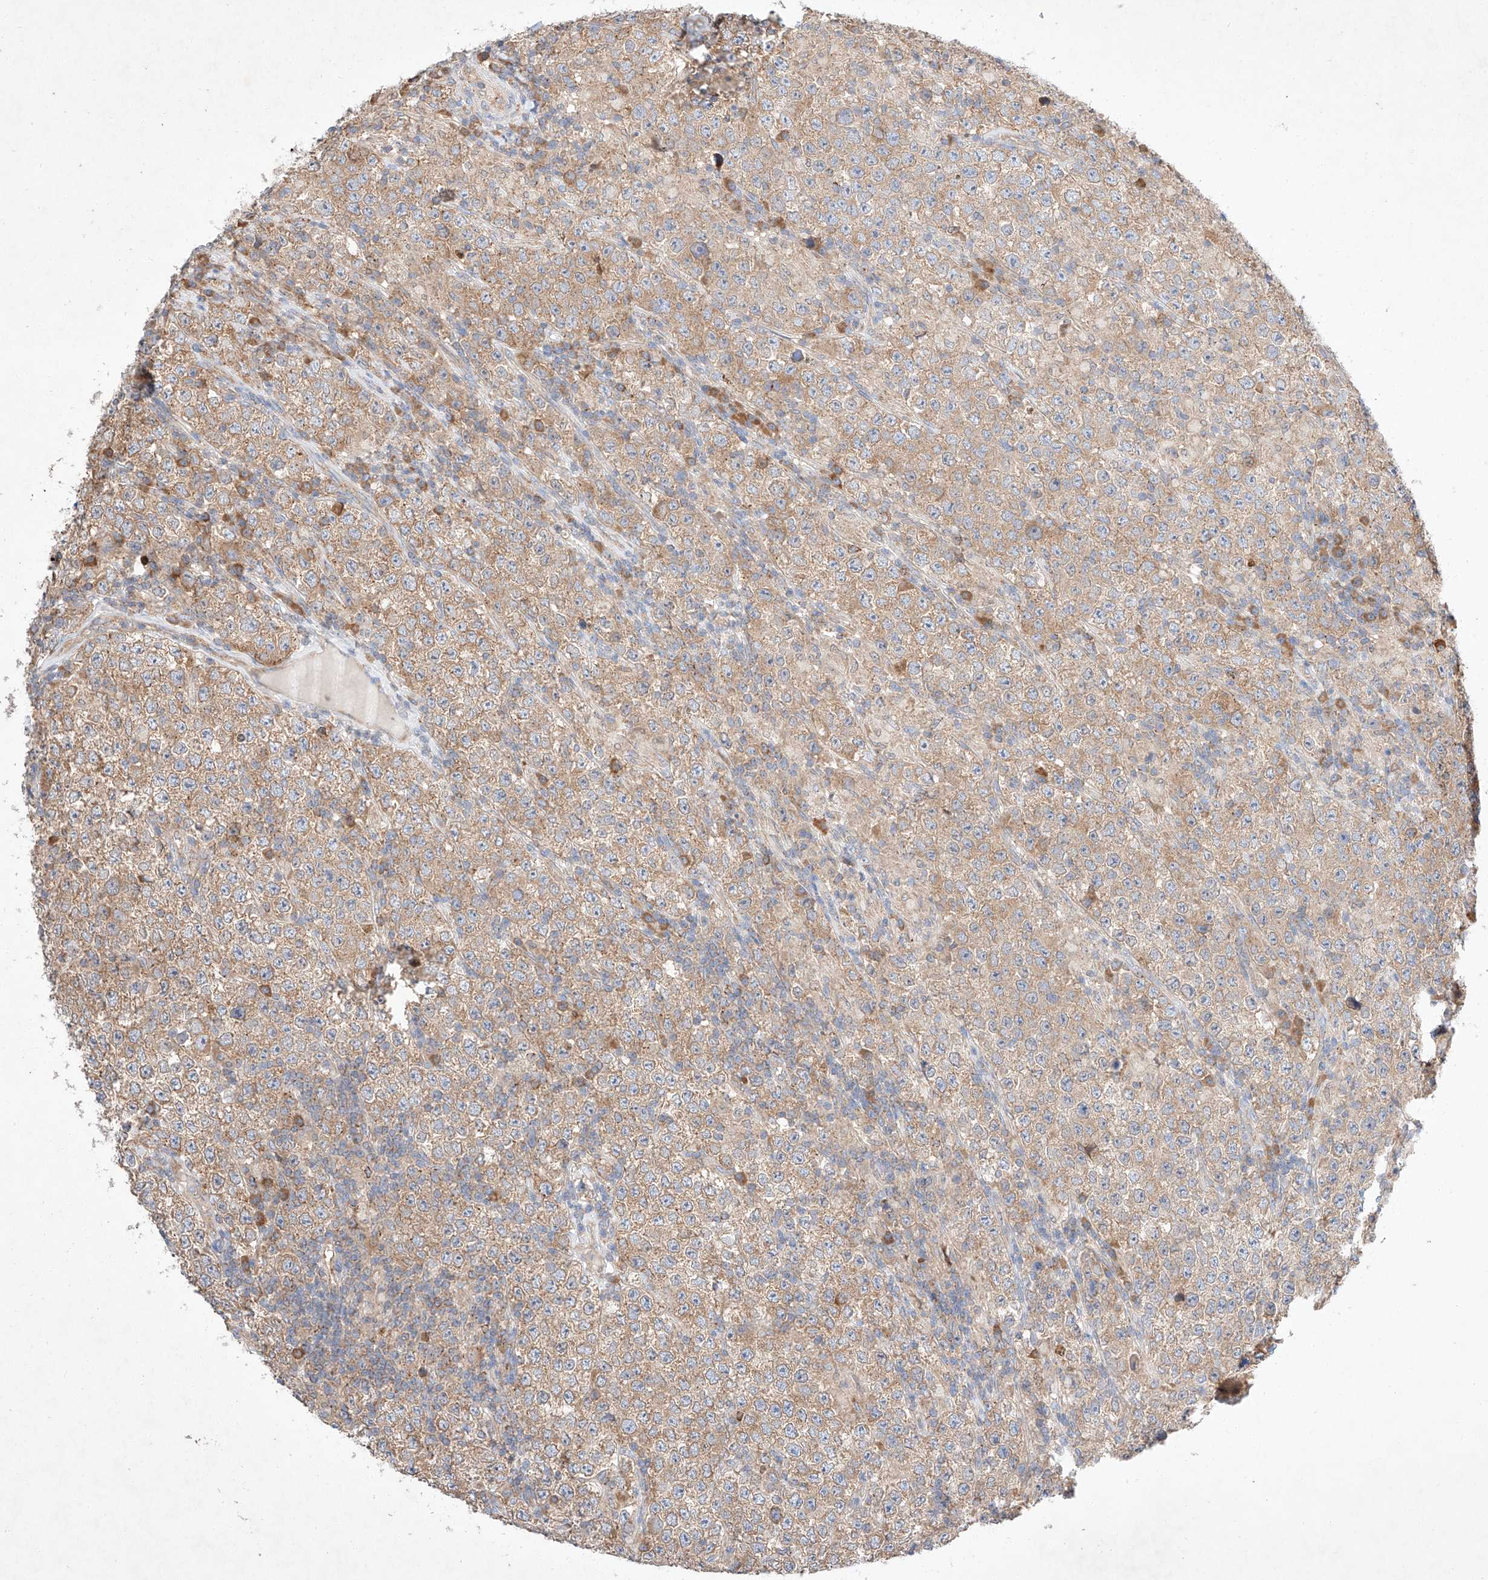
{"staining": {"intensity": "moderate", "quantity": ">75%", "location": "cytoplasmic/membranous"}, "tissue": "testis cancer", "cell_type": "Tumor cells", "image_type": "cancer", "snomed": [{"axis": "morphology", "description": "Normal tissue, NOS"}, {"axis": "morphology", "description": "Urothelial carcinoma, High grade"}, {"axis": "morphology", "description": "Seminoma, NOS"}, {"axis": "morphology", "description": "Carcinoma, Embryonal, NOS"}, {"axis": "topography", "description": "Urinary bladder"}, {"axis": "topography", "description": "Testis"}], "caption": "Testis cancer (seminoma) was stained to show a protein in brown. There is medium levels of moderate cytoplasmic/membranous expression in about >75% of tumor cells.", "gene": "C6orf118", "patient": {"sex": "male", "age": 41}}